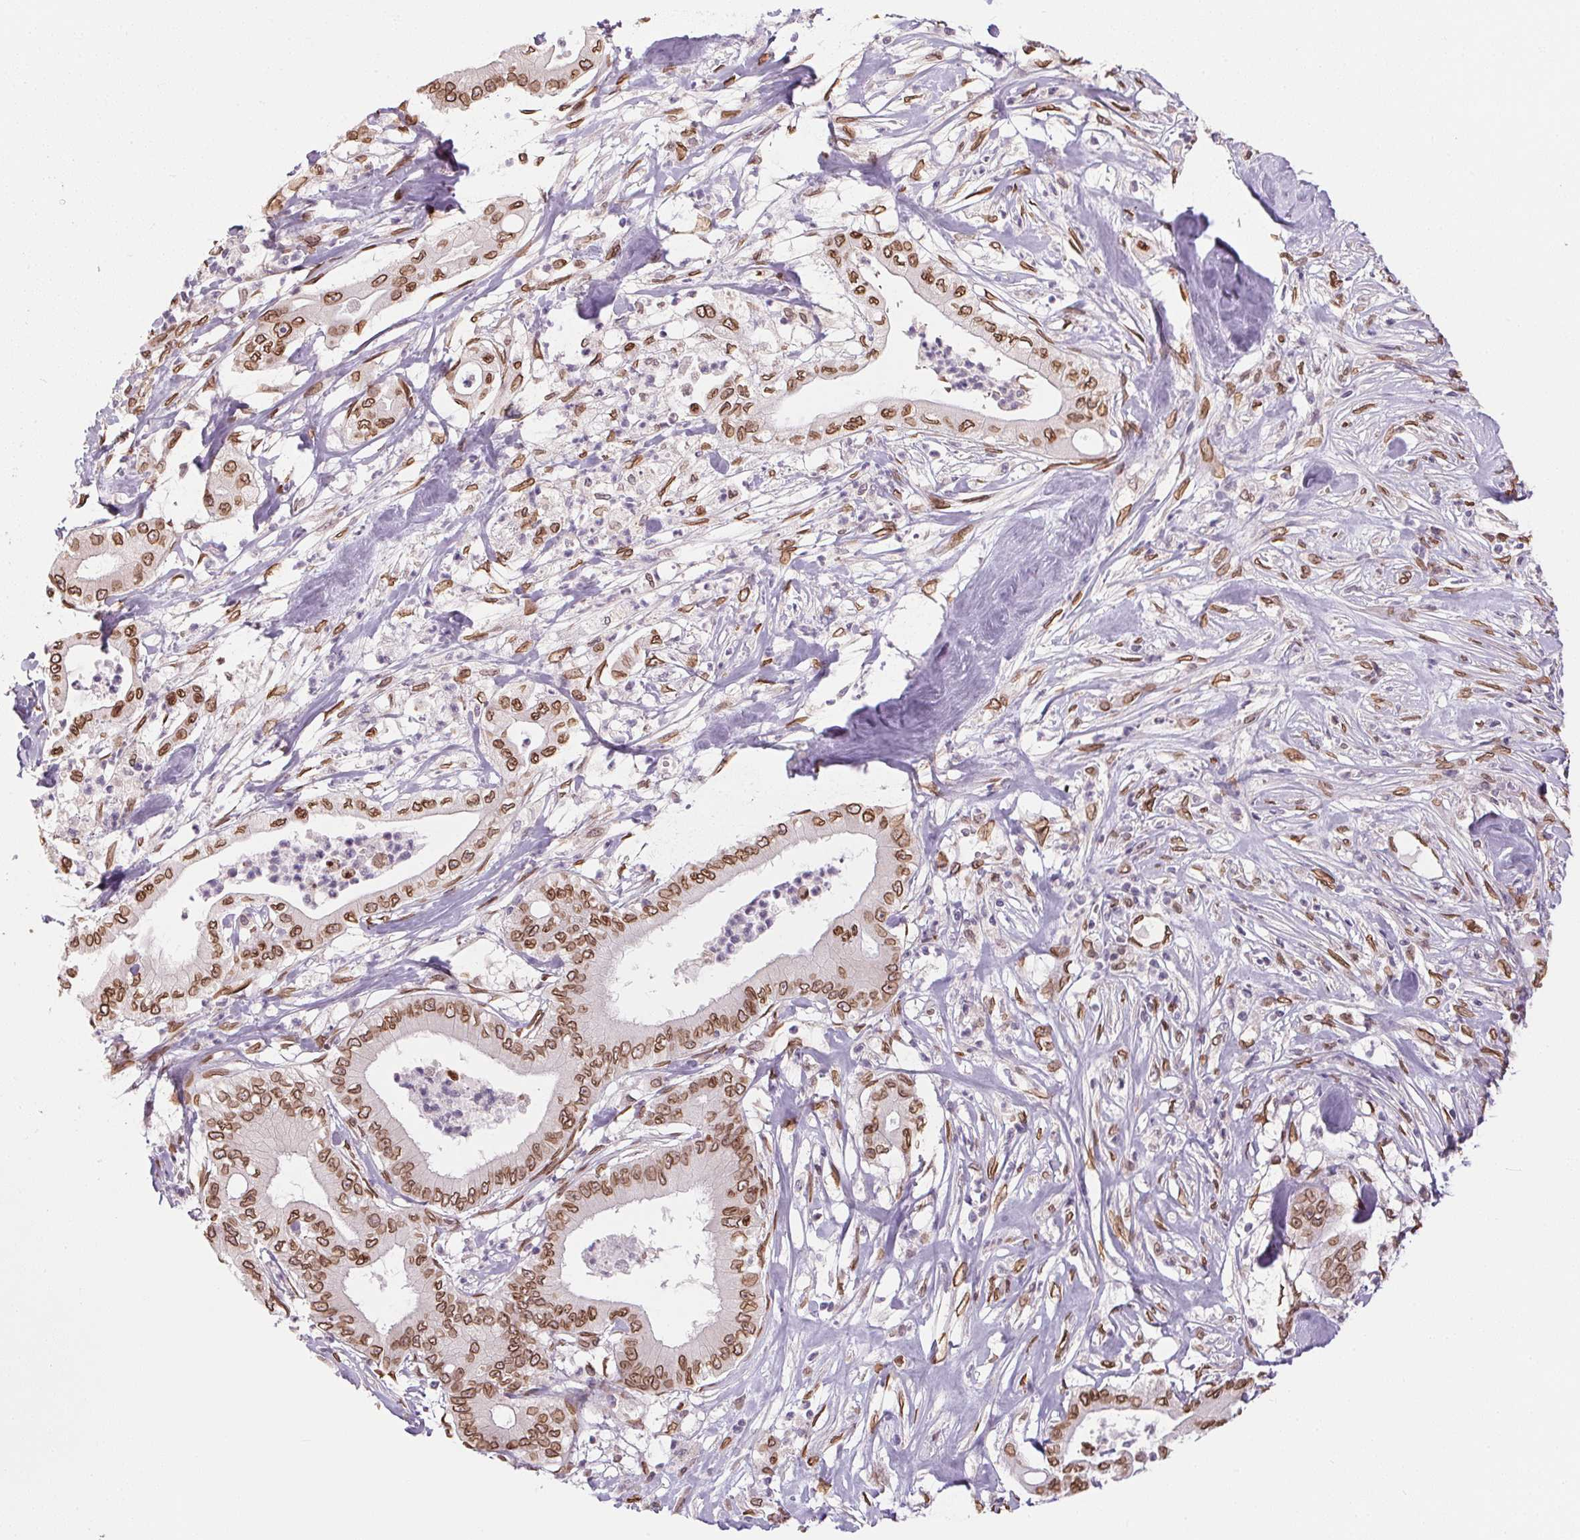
{"staining": {"intensity": "moderate", "quantity": ">75%", "location": "cytoplasmic/membranous,nuclear"}, "tissue": "pancreatic cancer", "cell_type": "Tumor cells", "image_type": "cancer", "snomed": [{"axis": "morphology", "description": "Adenocarcinoma, NOS"}, {"axis": "topography", "description": "Pancreas"}], "caption": "Protein staining of pancreatic cancer tissue shows moderate cytoplasmic/membranous and nuclear expression in about >75% of tumor cells. (DAB = brown stain, brightfield microscopy at high magnification).", "gene": "TMEM175", "patient": {"sex": "male", "age": 71}}